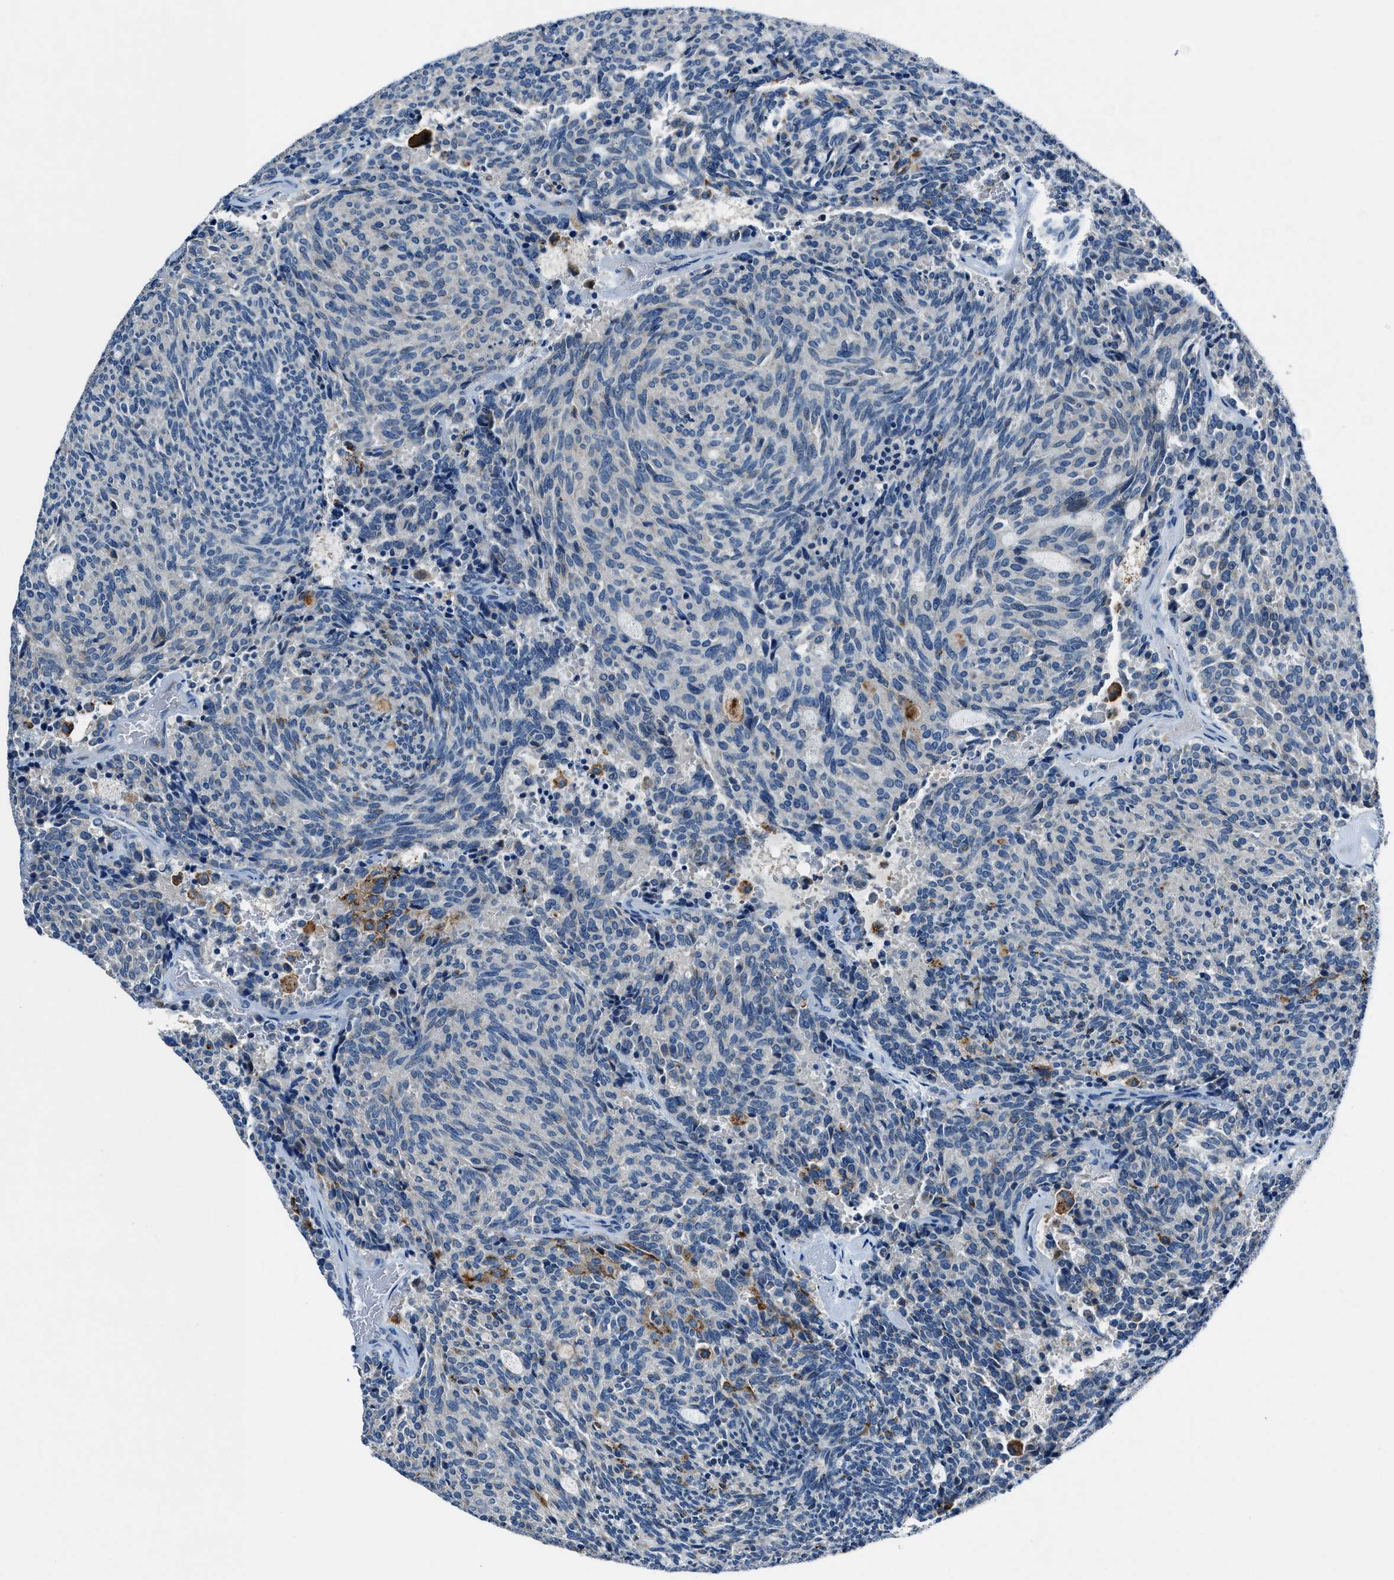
{"staining": {"intensity": "negative", "quantity": "none", "location": "none"}, "tissue": "carcinoid", "cell_type": "Tumor cells", "image_type": "cancer", "snomed": [{"axis": "morphology", "description": "Carcinoid, malignant, NOS"}, {"axis": "topography", "description": "Pancreas"}], "caption": "Tumor cells are negative for brown protein staining in carcinoid (malignant).", "gene": "ADAM2", "patient": {"sex": "female", "age": 54}}